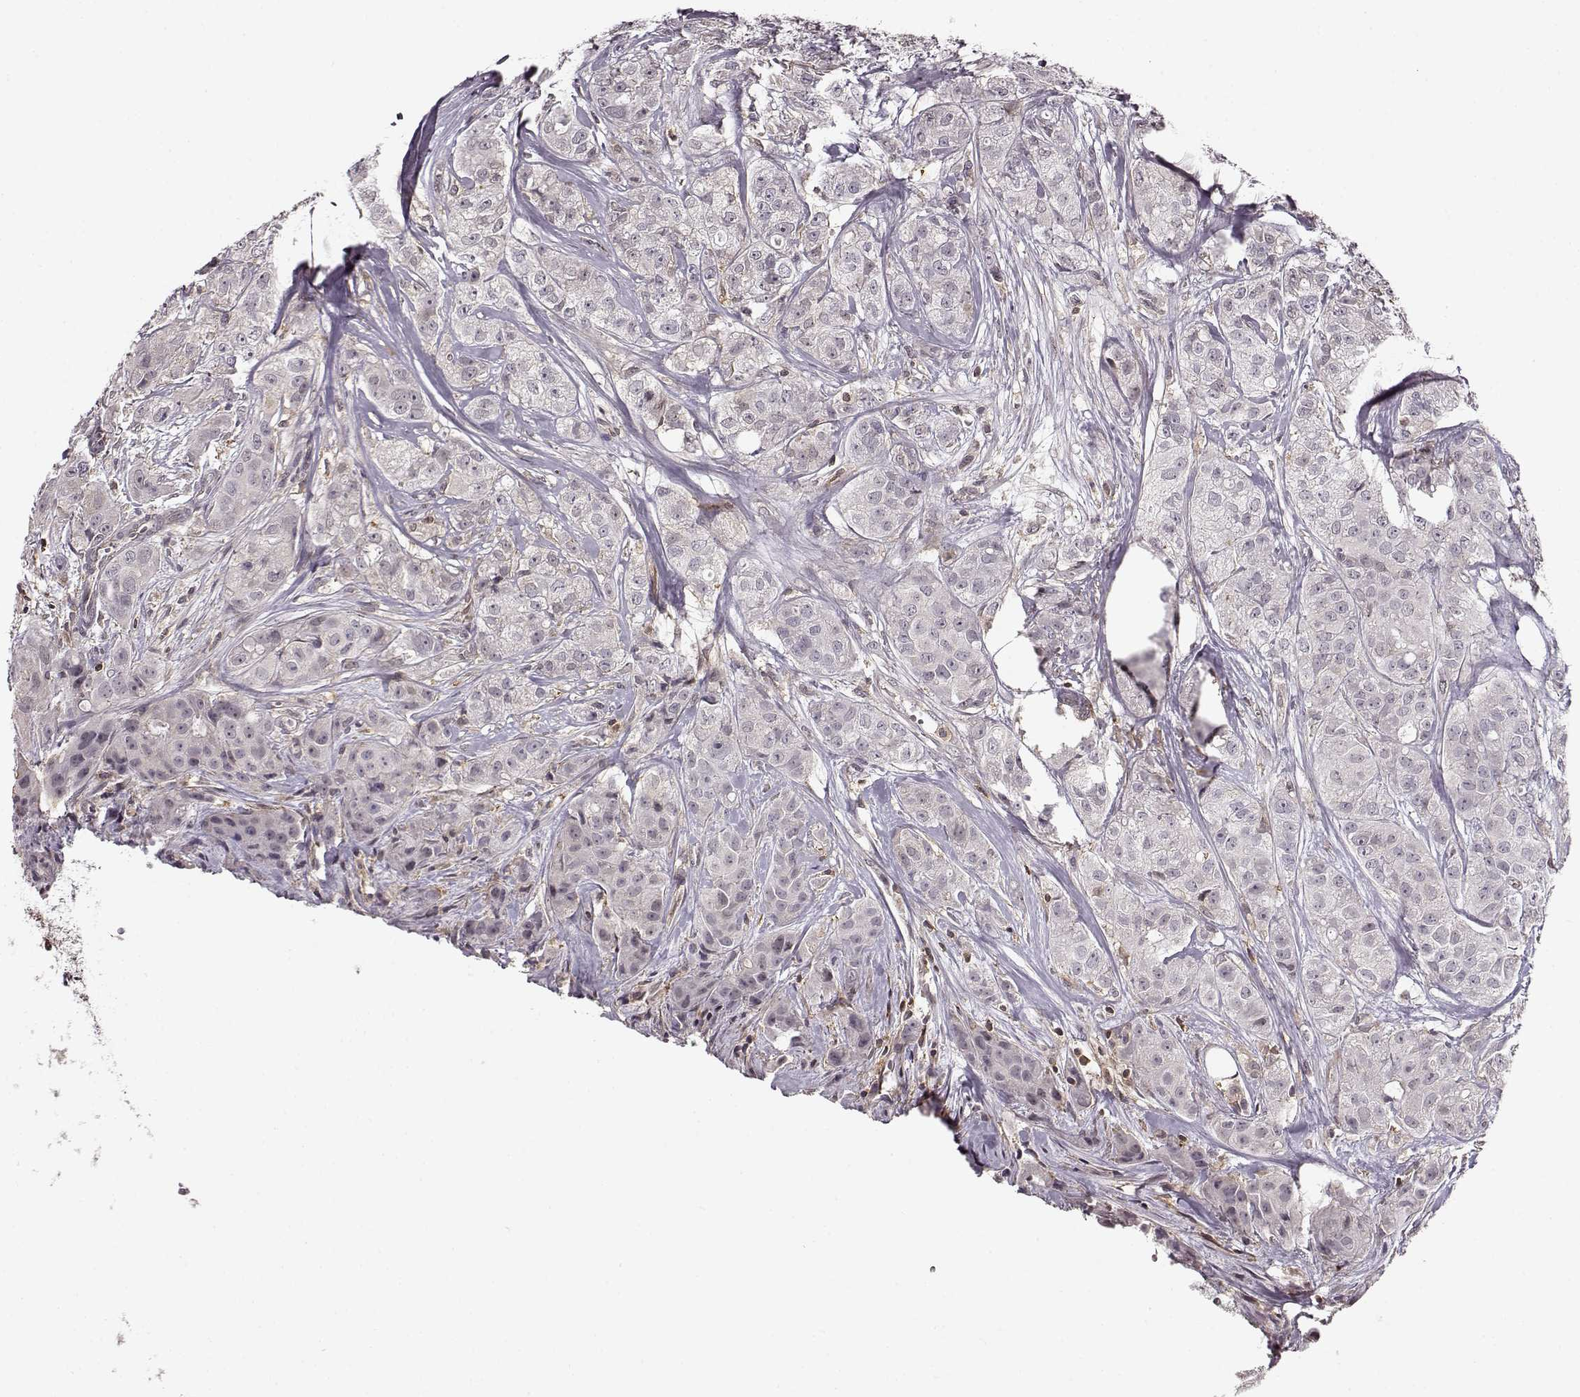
{"staining": {"intensity": "weak", "quantity": "<25%", "location": "cytoplasmic/membranous"}, "tissue": "breast cancer", "cell_type": "Tumor cells", "image_type": "cancer", "snomed": [{"axis": "morphology", "description": "Duct carcinoma"}, {"axis": "topography", "description": "Breast"}], "caption": "Immunohistochemistry (IHC) of breast cancer exhibits no positivity in tumor cells.", "gene": "MFSD1", "patient": {"sex": "female", "age": 43}}